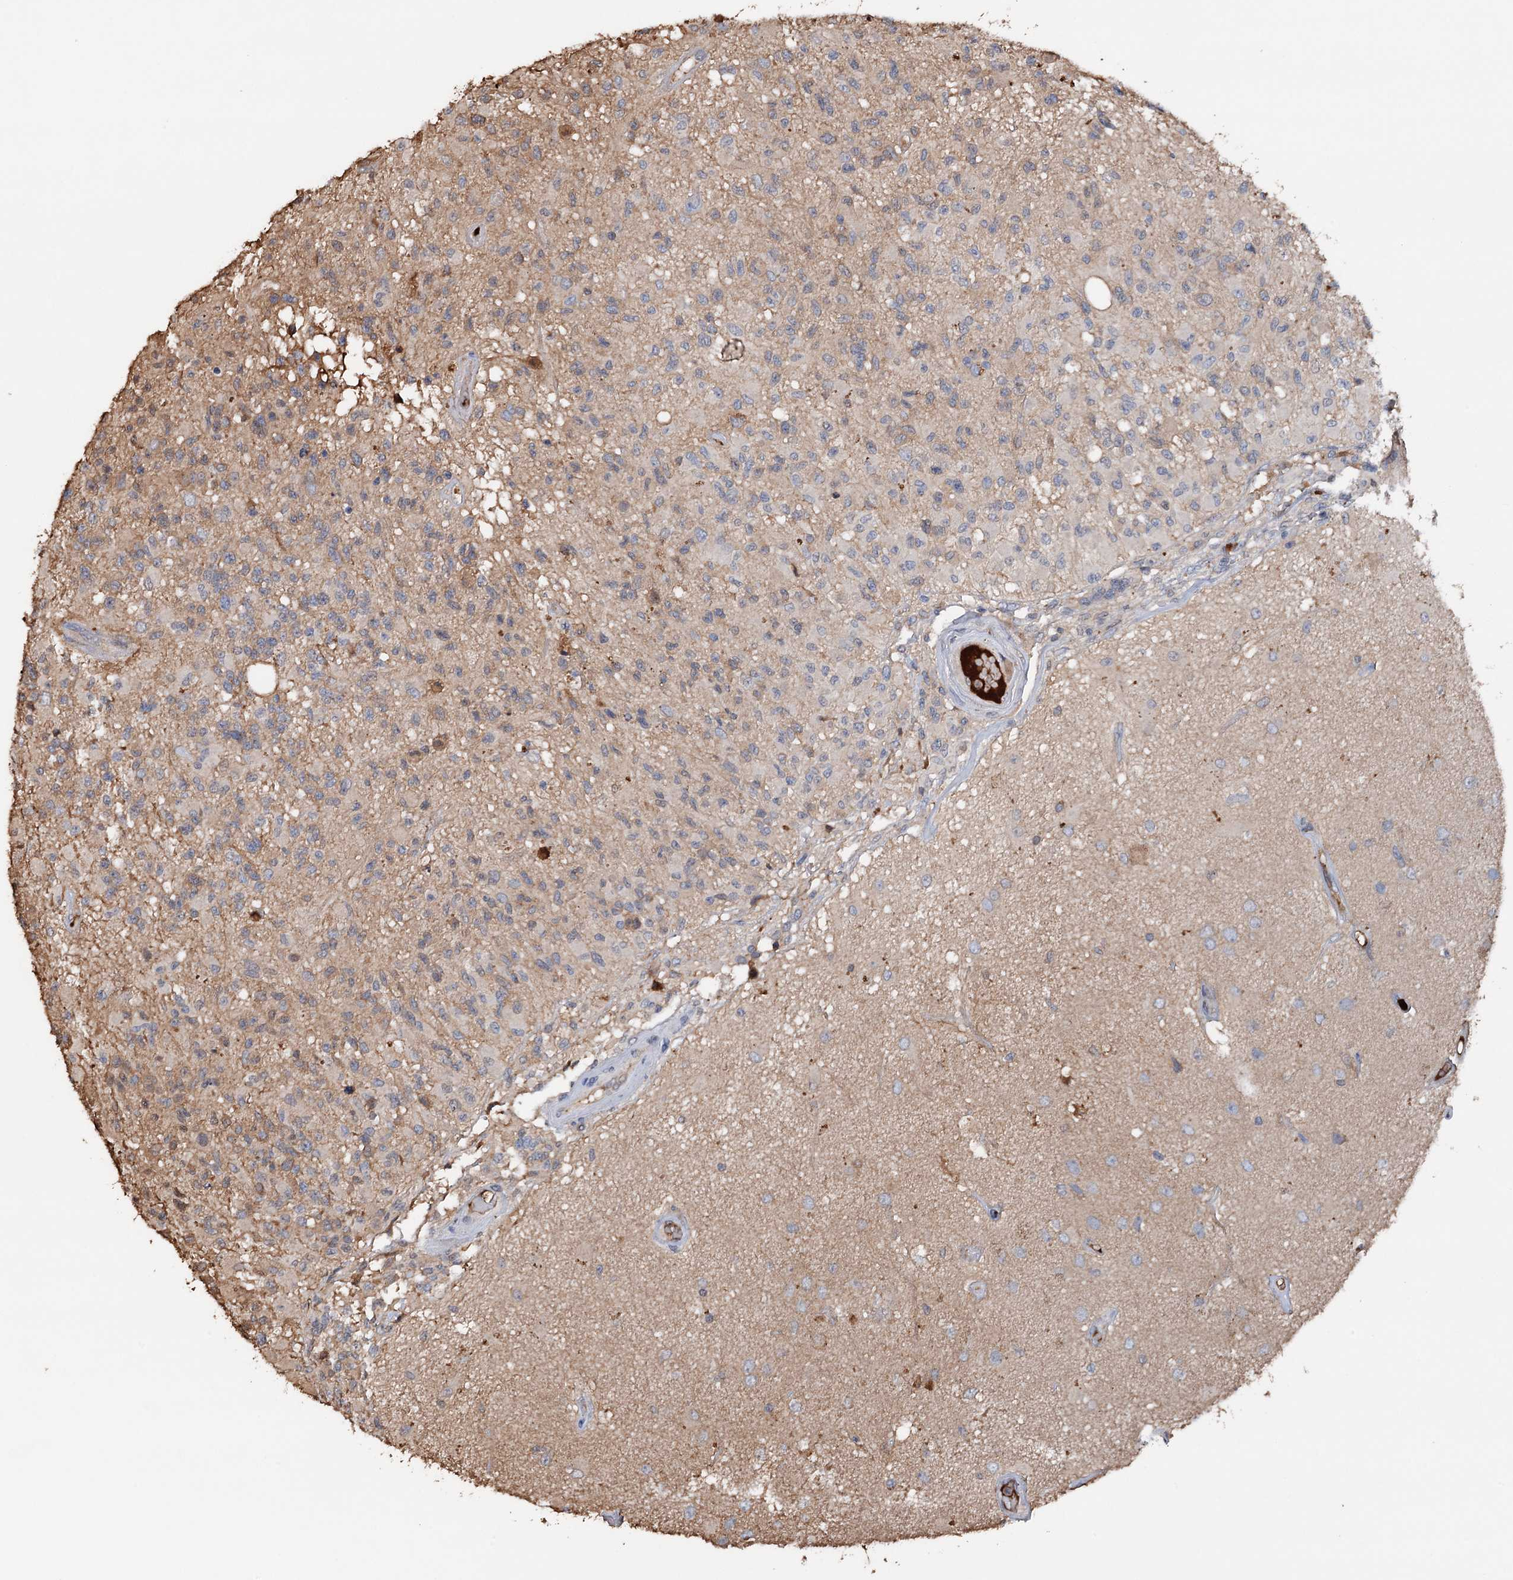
{"staining": {"intensity": "negative", "quantity": "none", "location": "none"}, "tissue": "glioma", "cell_type": "Tumor cells", "image_type": "cancer", "snomed": [{"axis": "morphology", "description": "Glioma, malignant, High grade"}, {"axis": "morphology", "description": "Glioblastoma, NOS"}, {"axis": "topography", "description": "Brain"}], "caption": "IHC micrograph of neoplastic tissue: human malignant high-grade glioma stained with DAB displays no significant protein positivity in tumor cells. (Stains: DAB (3,3'-diaminobenzidine) immunohistochemistry with hematoxylin counter stain, Microscopy: brightfield microscopy at high magnification).", "gene": "ARL13A", "patient": {"sex": "male", "age": 60}}